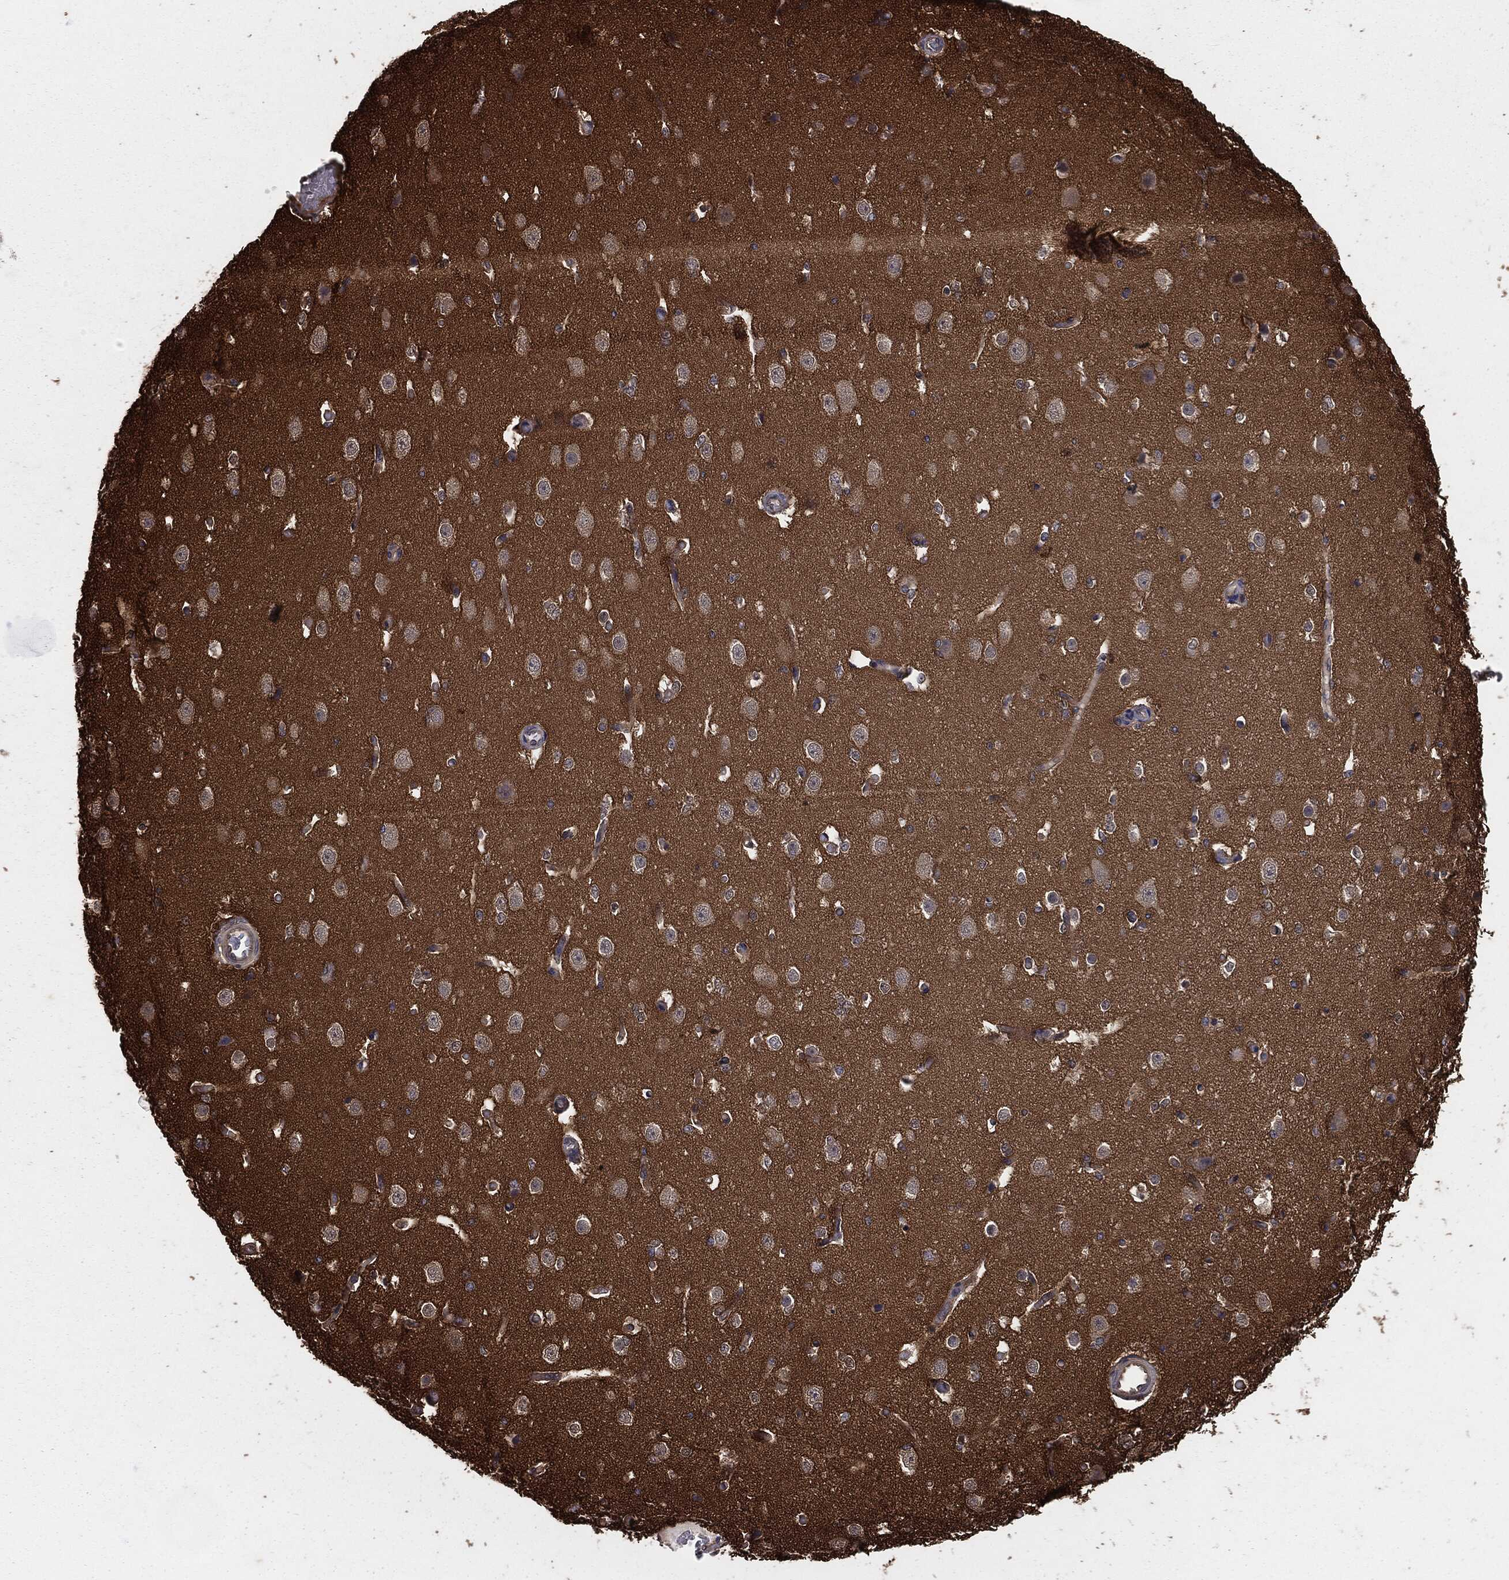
{"staining": {"intensity": "negative", "quantity": "none", "location": "none"}, "tissue": "cerebral cortex", "cell_type": "Endothelial cells", "image_type": "normal", "snomed": [{"axis": "morphology", "description": "Normal tissue, NOS"}, {"axis": "morphology", "description": "Inflammation, NOS"}, {"axis": "topography", "description": "Cerebral cortex"}], "caption": "This is an IHC photomicrograph of unremarkable human cerebral cortex. There is no expression in endothelial cells.", "gene": "GNB5", "patient": {"sex": "male", "age": 6}}